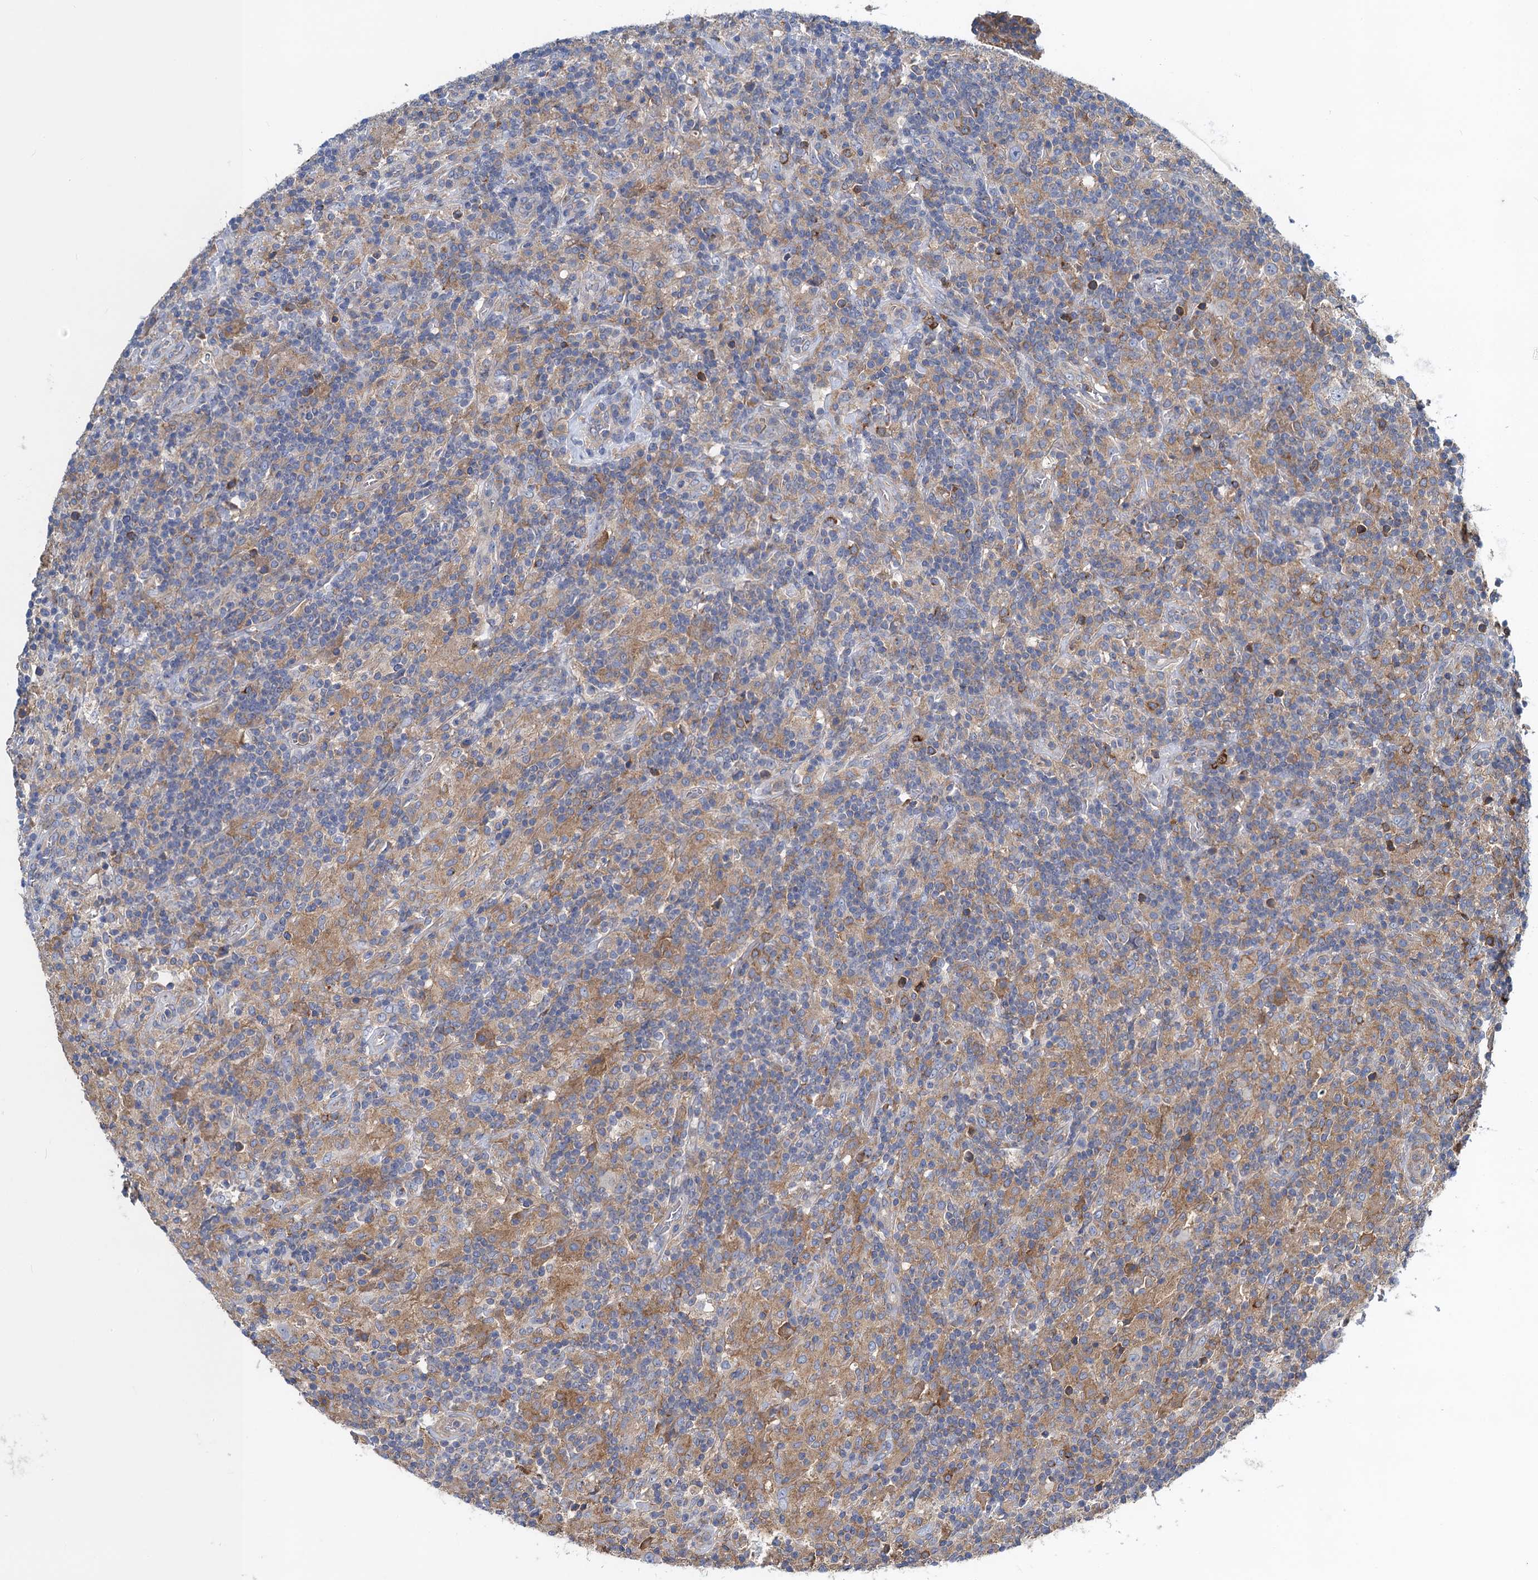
{"staining": {"intensity": "negative", "quantity": "none", "location": "none"}, "tissue": "lymphoma", "cell_type": "Tumor cells", "image_type": "cancer", "snomed": [{"axis": "morphology", "description": "Hodgkin's disease, NOS"}, {"axis": "topography", "description": "Lymph node"}], "caption": "High power microscopy photomicrograph of an immunohistochemistry (IHC) histopathology image of lymphoma, revealing no significant positivity in tumor cells.", "gene": "SNAP29", "patient": {"sex": "male", "age": 70}}